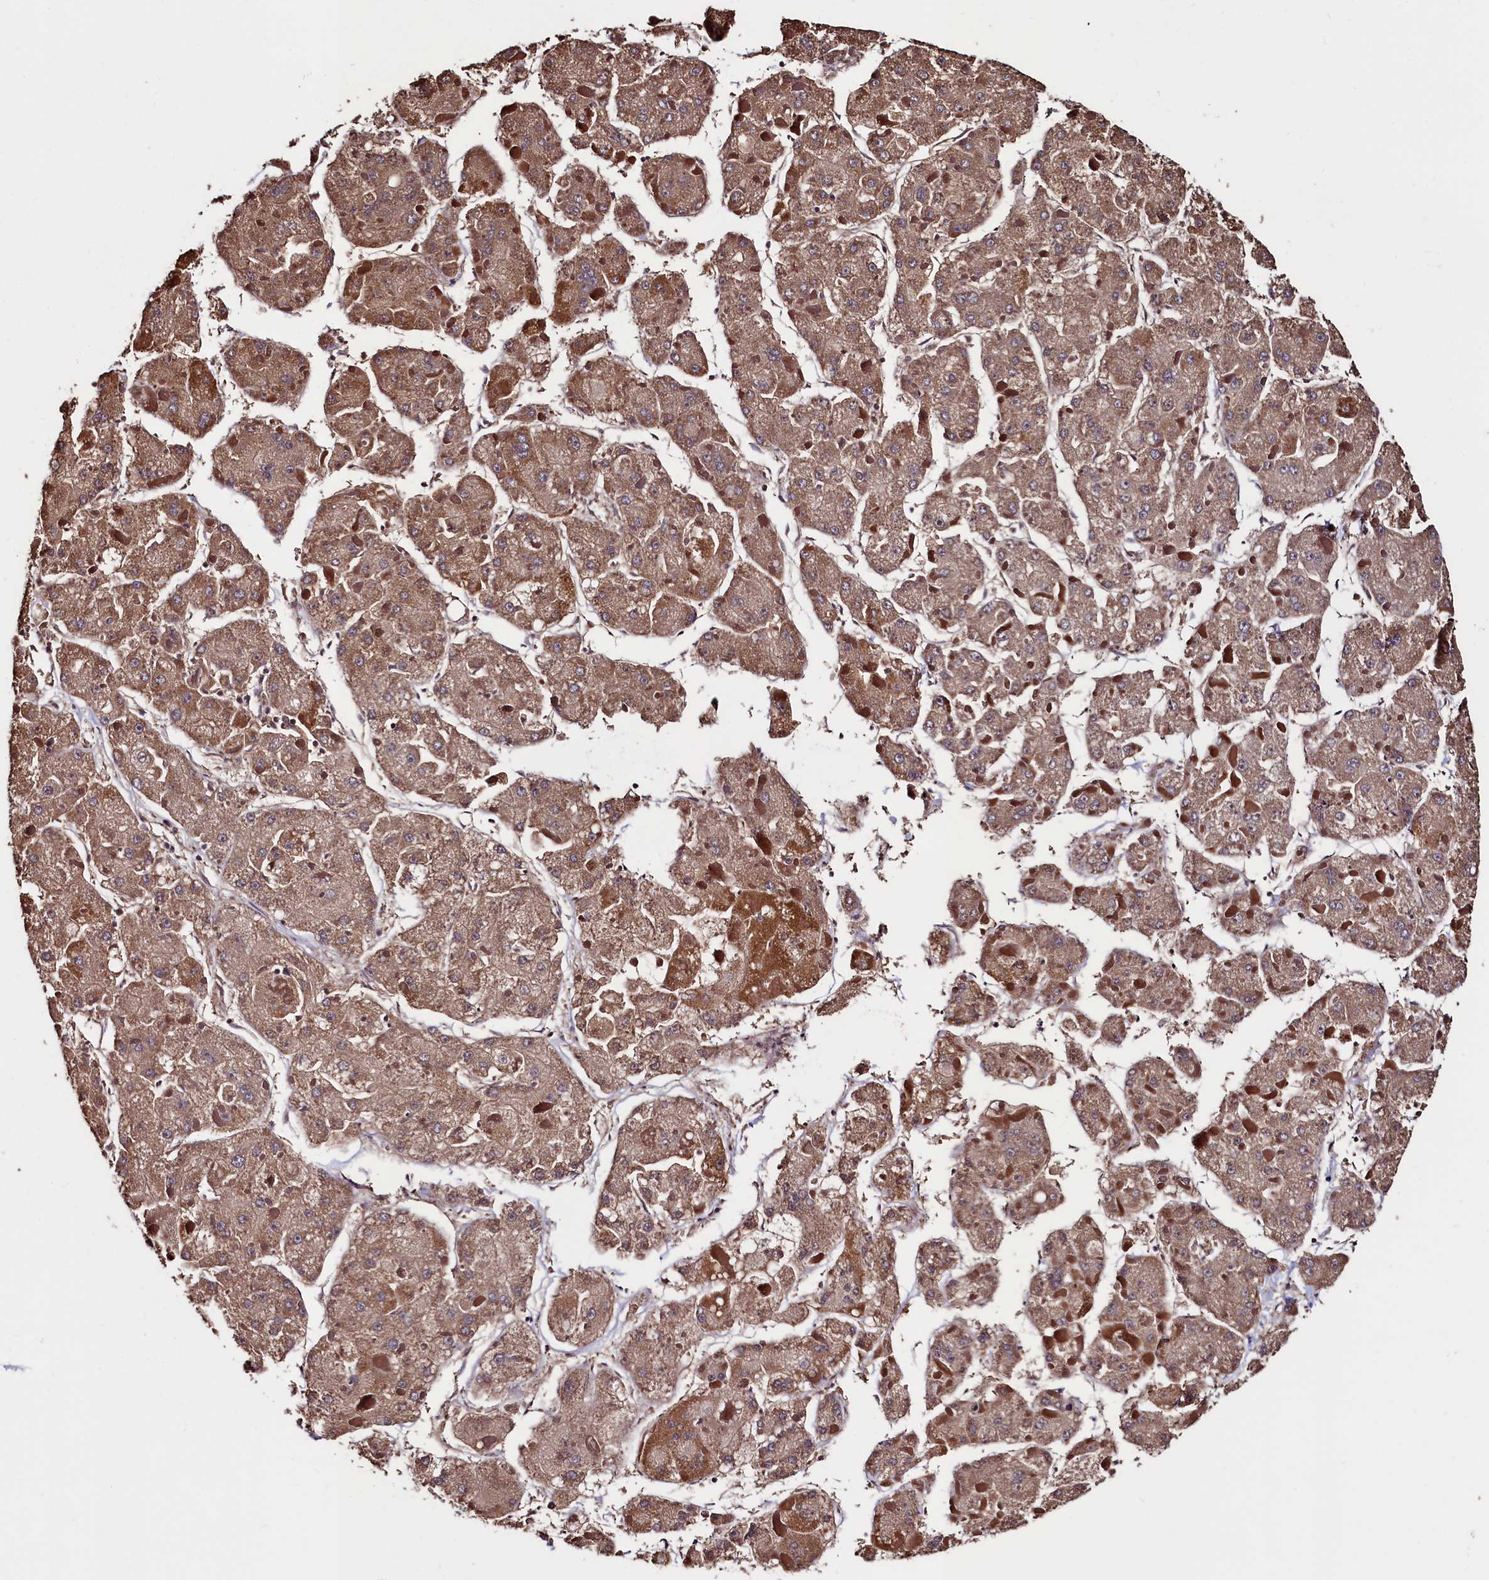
{"staining": {"intensity": "moderate", "quantity": ">75%", "location": "cytoplasmic/membranous"}, "tissue": "liver cancer", "cell_type": "Tumor cells", "image_type": "cancer", "snomed": [{"axis": "morphology", "description": "Carcinoma, Hepatocellular, NOS"}, {"axis": "topography", "description": "Liver"}], "caption": "A high-resolution micrograph shows immunohistochemistry (IHC) staining of liver hepatocellular carcinoma, which demonstrates moderate cytoplasmic/membranous positivity in approximately >75% of tumor cells.", "gene": "RBFA", "patient": {"sex": "female", "age": 73}}